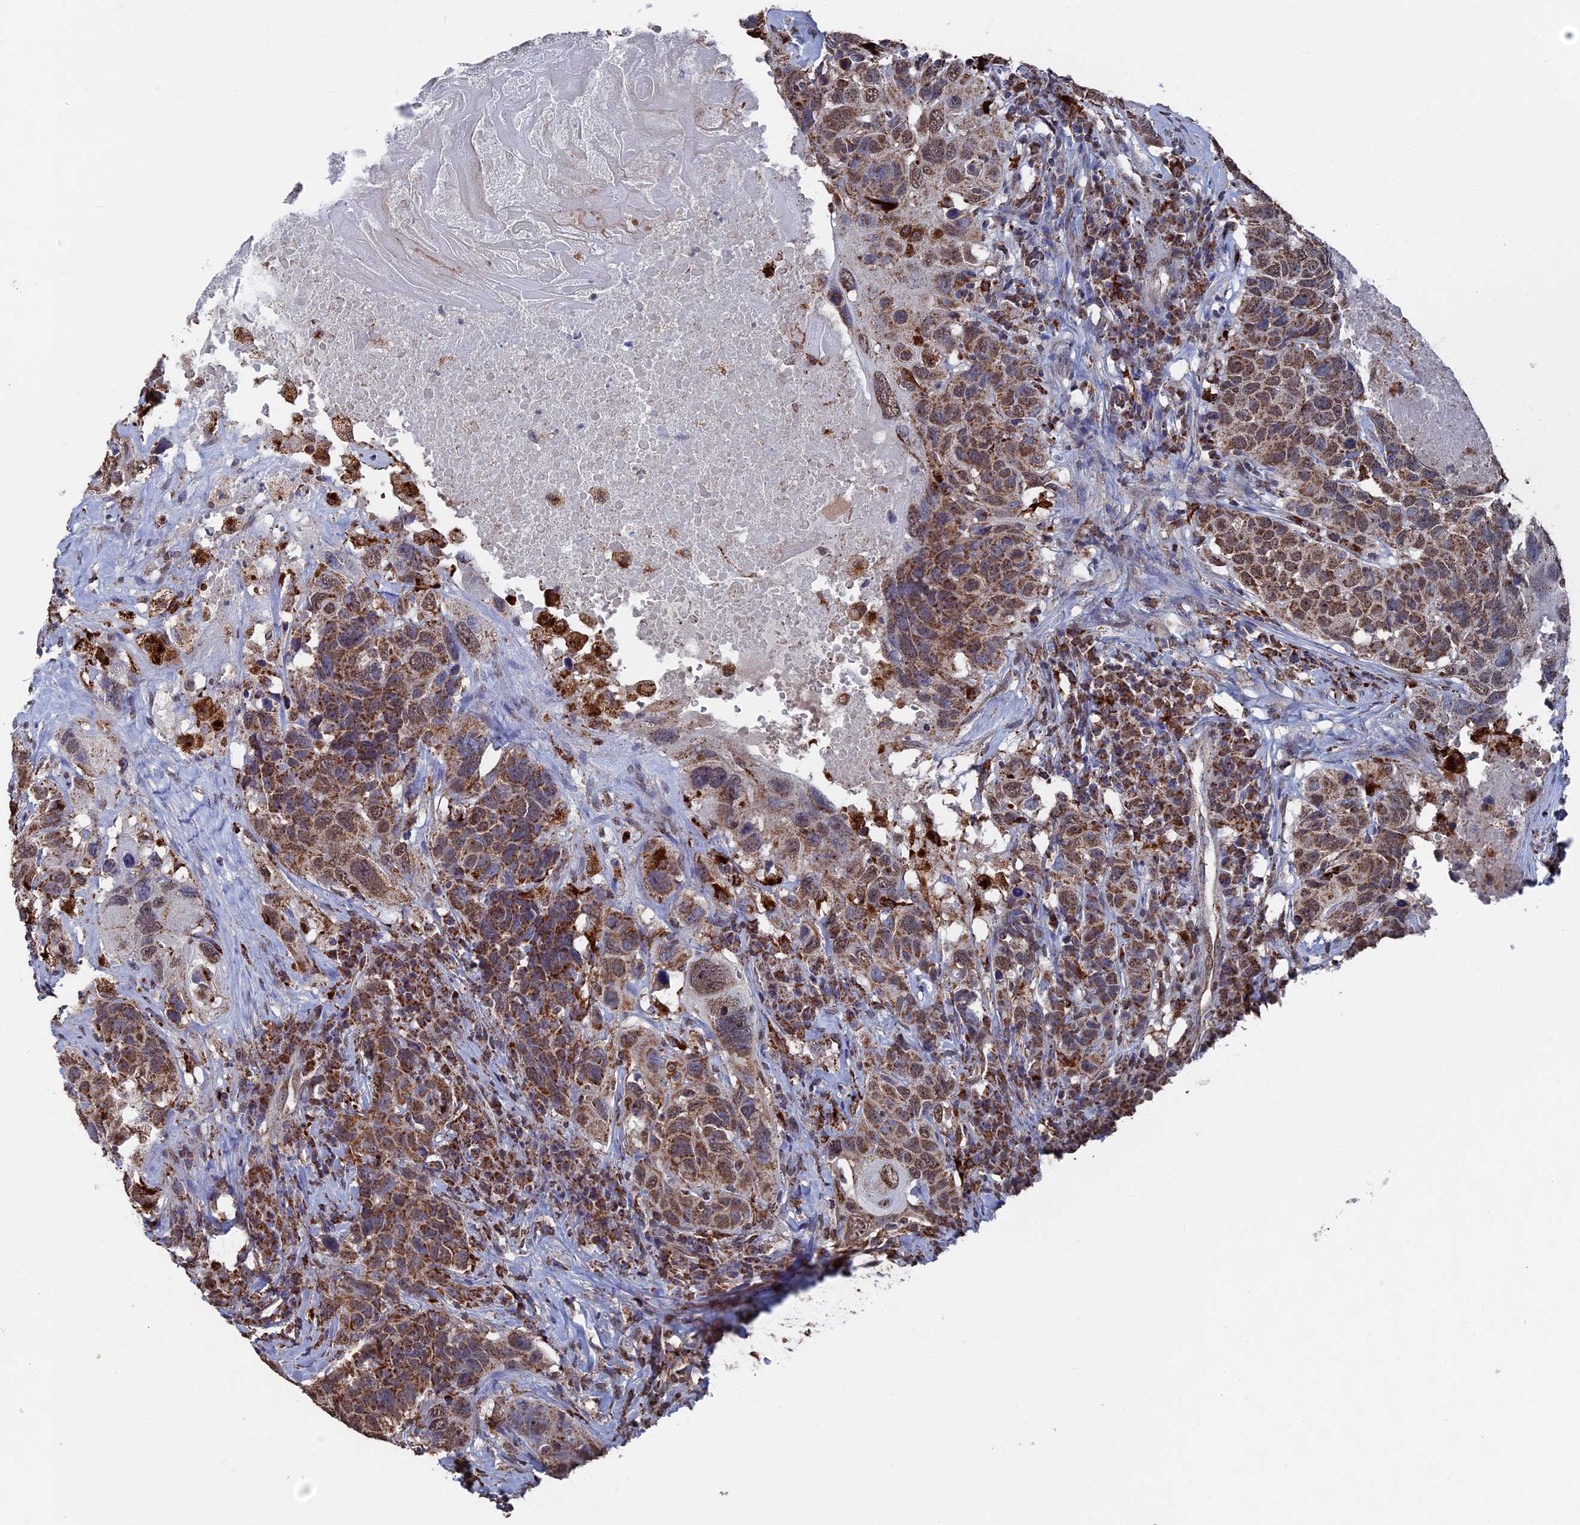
{"staining": {"intensity": "moderate", "quantity": ">75%", "location": "cytoplasmic/membranous,nuclear"}, "tissue": "head and neck cancer", "cell_type": "Tumor cells", "image_type": "cancer", "snomed": [{"axis": "morphology", "description": "Squamous cell carcinoma, NOS"}, {"axis": "topography", "description": "Head-Neck"}], "caption": "Immunohistochemical staining of human head and neck squamous cell carcinoma displays medium levels of moderate cytoplasmic/membranous and nuclear protein expression in about >75% of tumor cells.", "gene": "SMG9", "patient": {"sex": "male", "age": 66}}